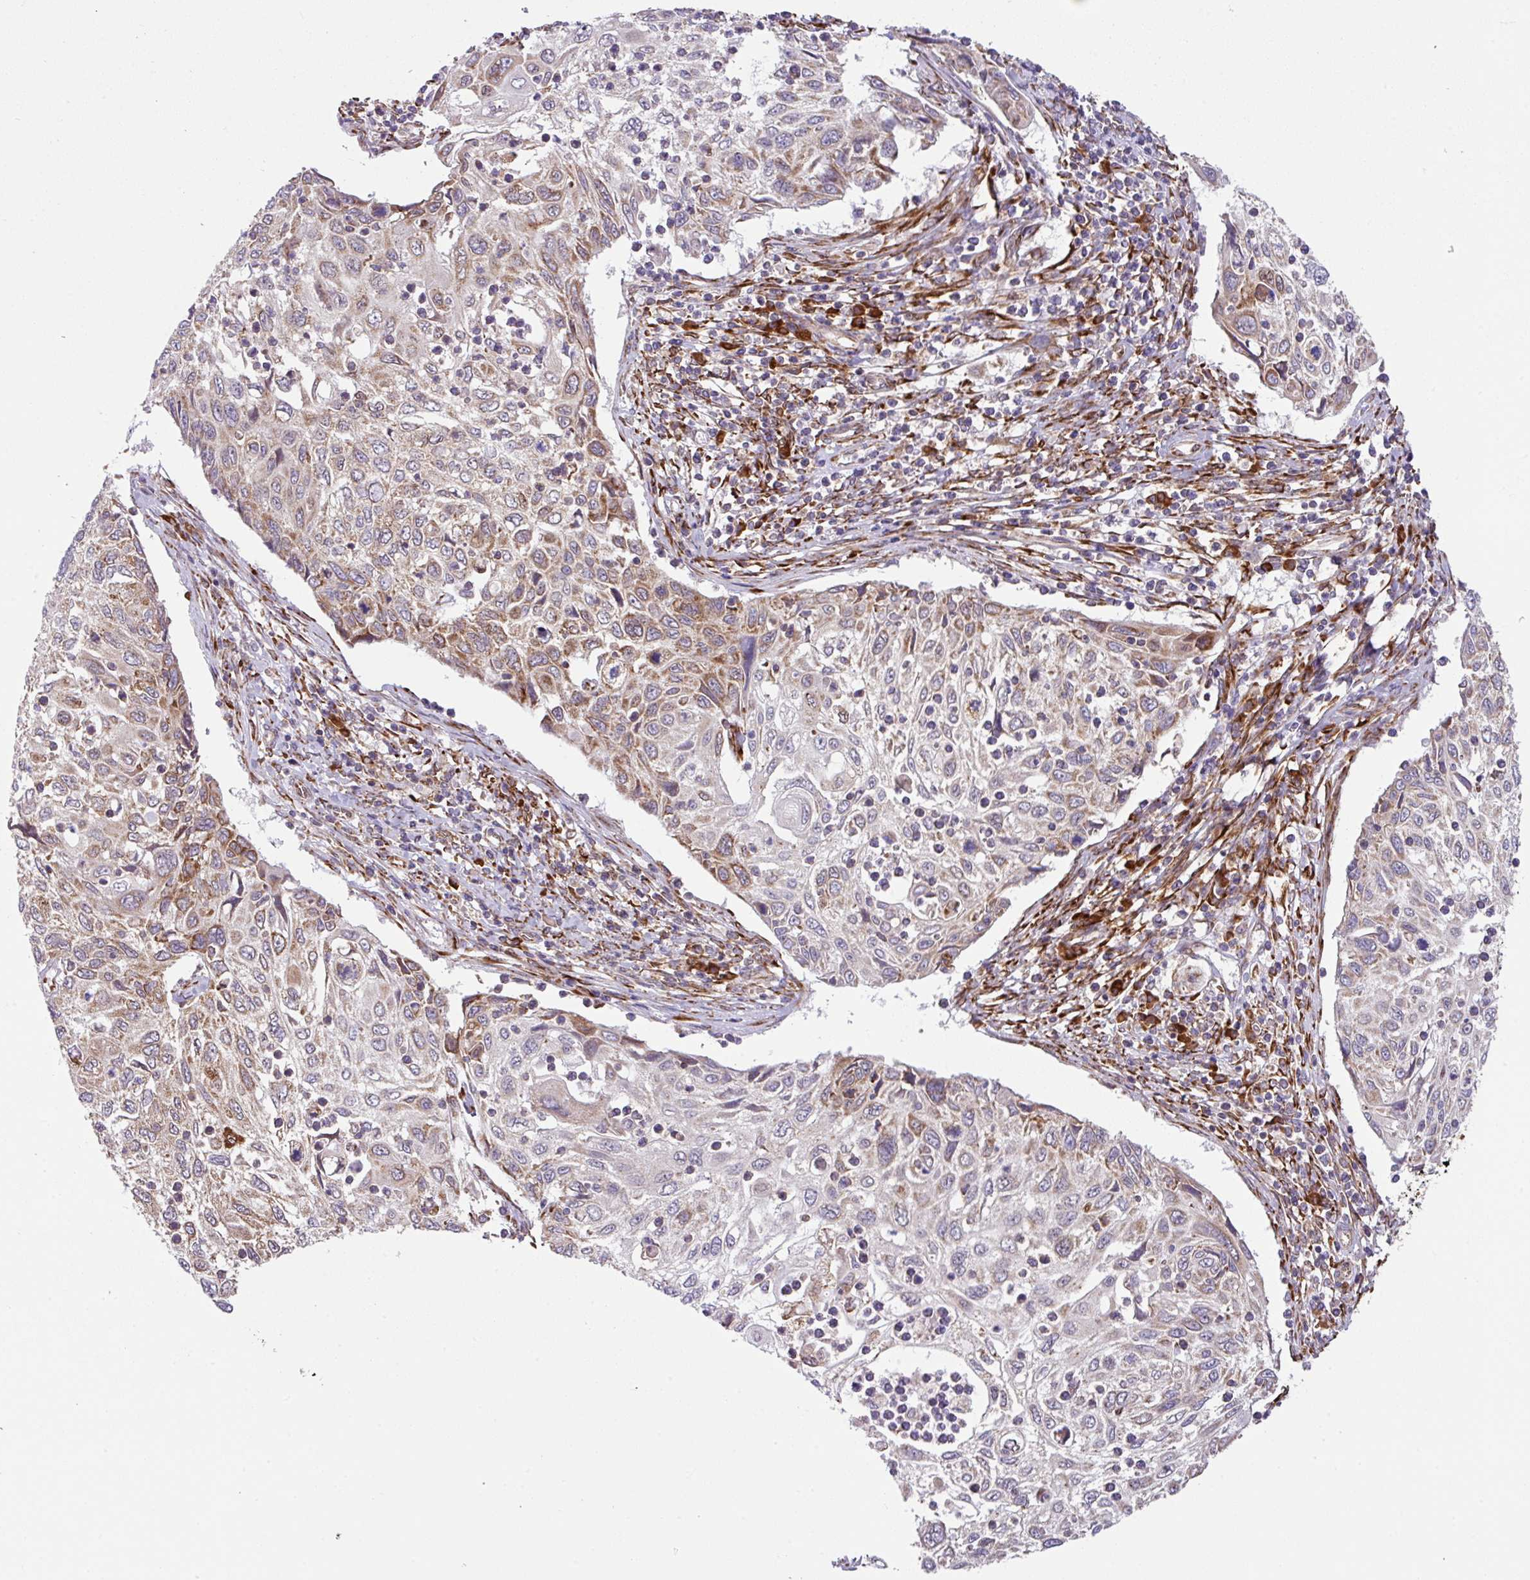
{"staining": {"intensity": "moderate", "quantity": ">75%", "location": "cytoplasmic/membranous"}, "tissue": "cervical cancer", "cell_type": "Tumor cells", "image_type": "cancer", "snomed": [{"axis": "morphology", "description": "Squamous cell carcinoma, NOS"}, {"axis": "topography", "description": "Cervix"}], "caption": "A photomicrograph of human cervical squamous cell carcinoma stained for a protein demonstrates moderate cytoplasmic/membranous brown staining in tumor cells. The protein is stained brown, and the nuclei are stained in blue (DAB (3,3'-diaminobenzidine) IHC with brightfield microscopy, high magnification).", "gene": "SLC39A7", "patient": {"sex": "female", "age": 70}}